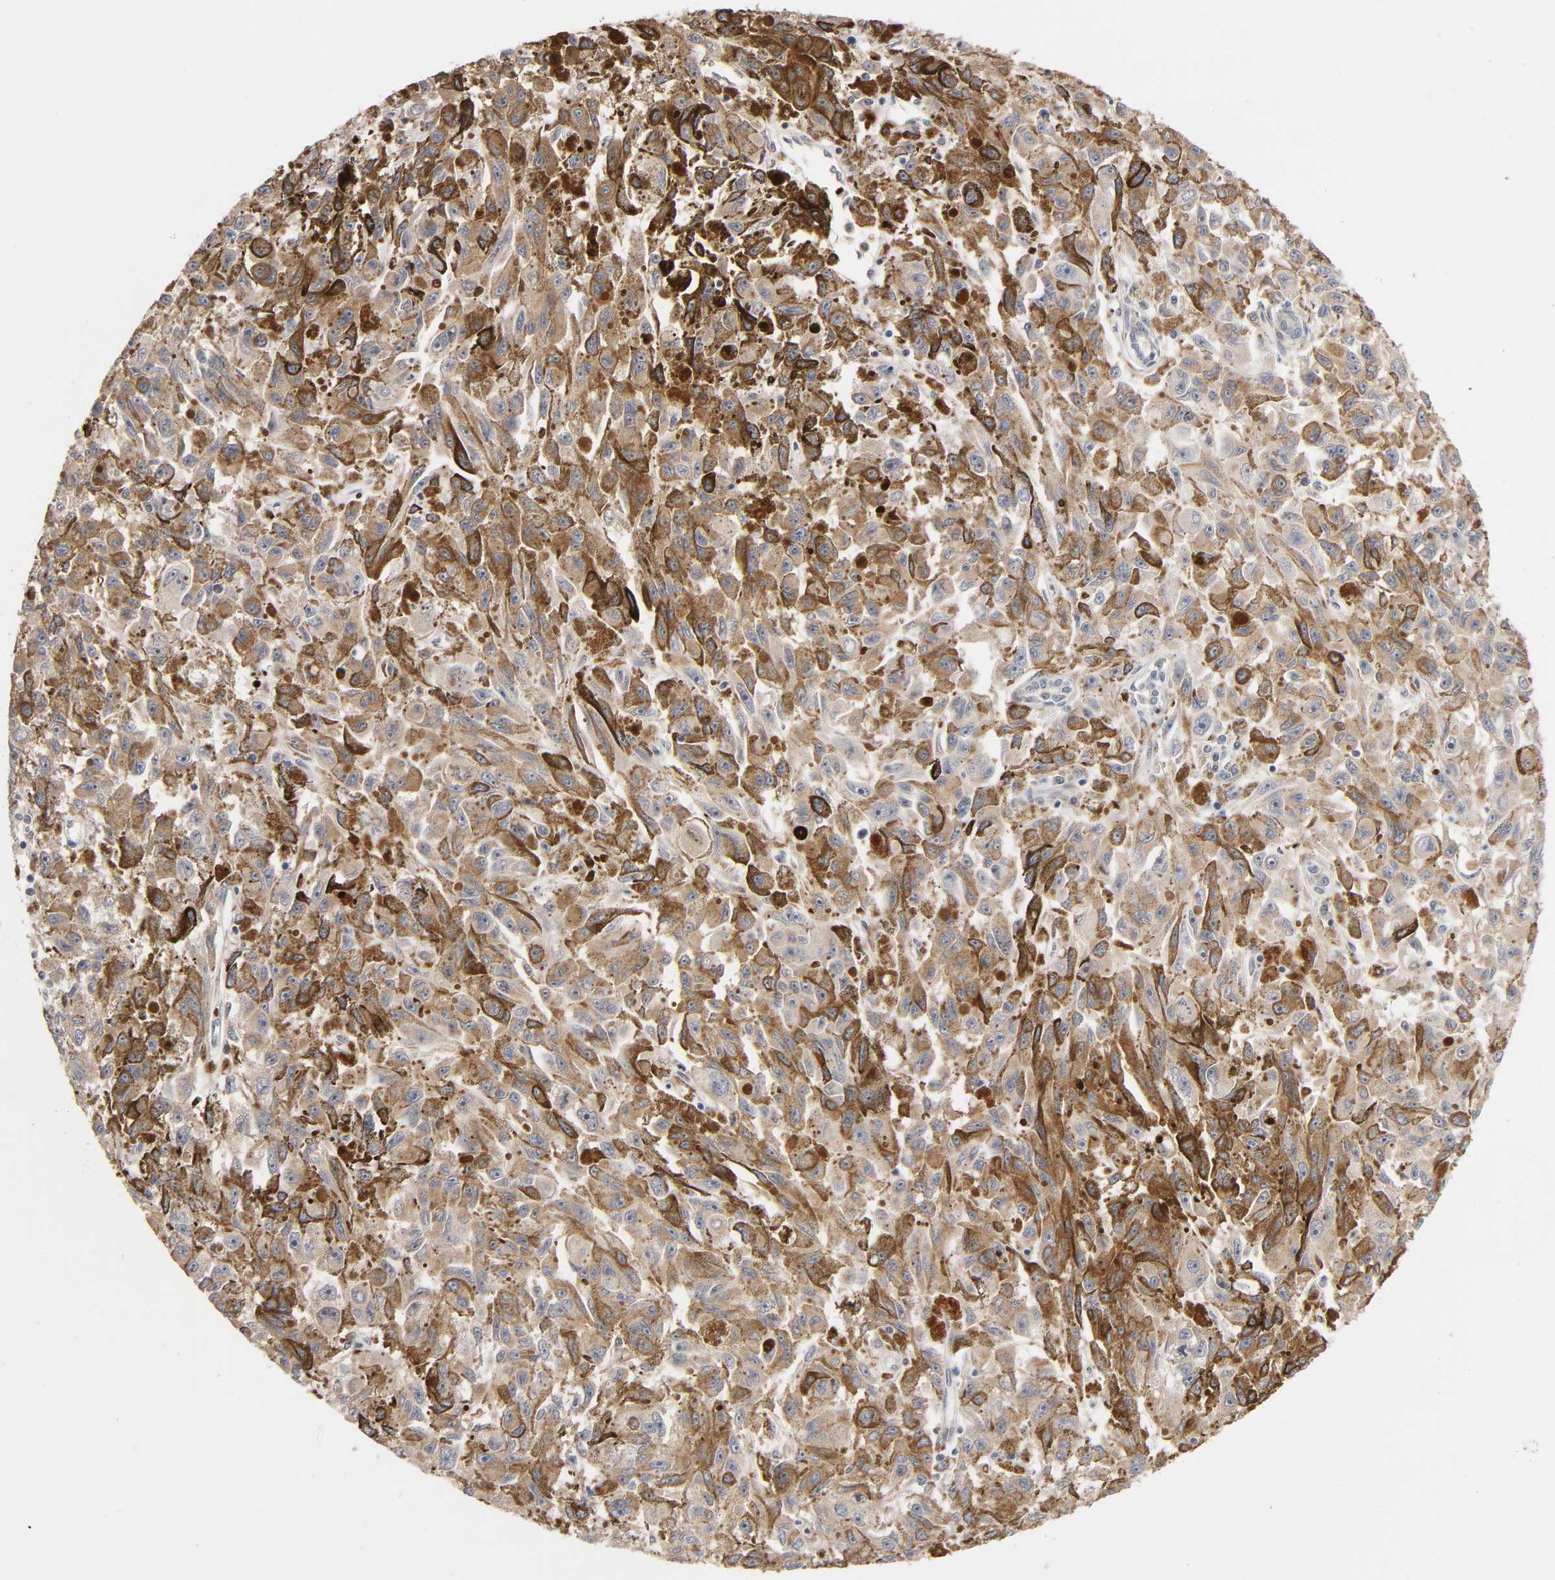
{"staining": {"intensity": "strong", "quantity": ">75%", "location": "cytoplasmic/membranous"}, "tissue": "melanoma", "cell_type": "Tumor cells", "image_type": "cancer", "snomed": [{"axis": "morphology", "description": "Malignant melanoma, NOS"}, {"axis": "topography", "description": "Skin"}], "caption": "Strong cytoplasmic/membranous protein expression is seen in about >75% of tumor cells in malignant melanoma.", "gene": "FAM118A", "patient": {"sex": "female", "age": 82}}